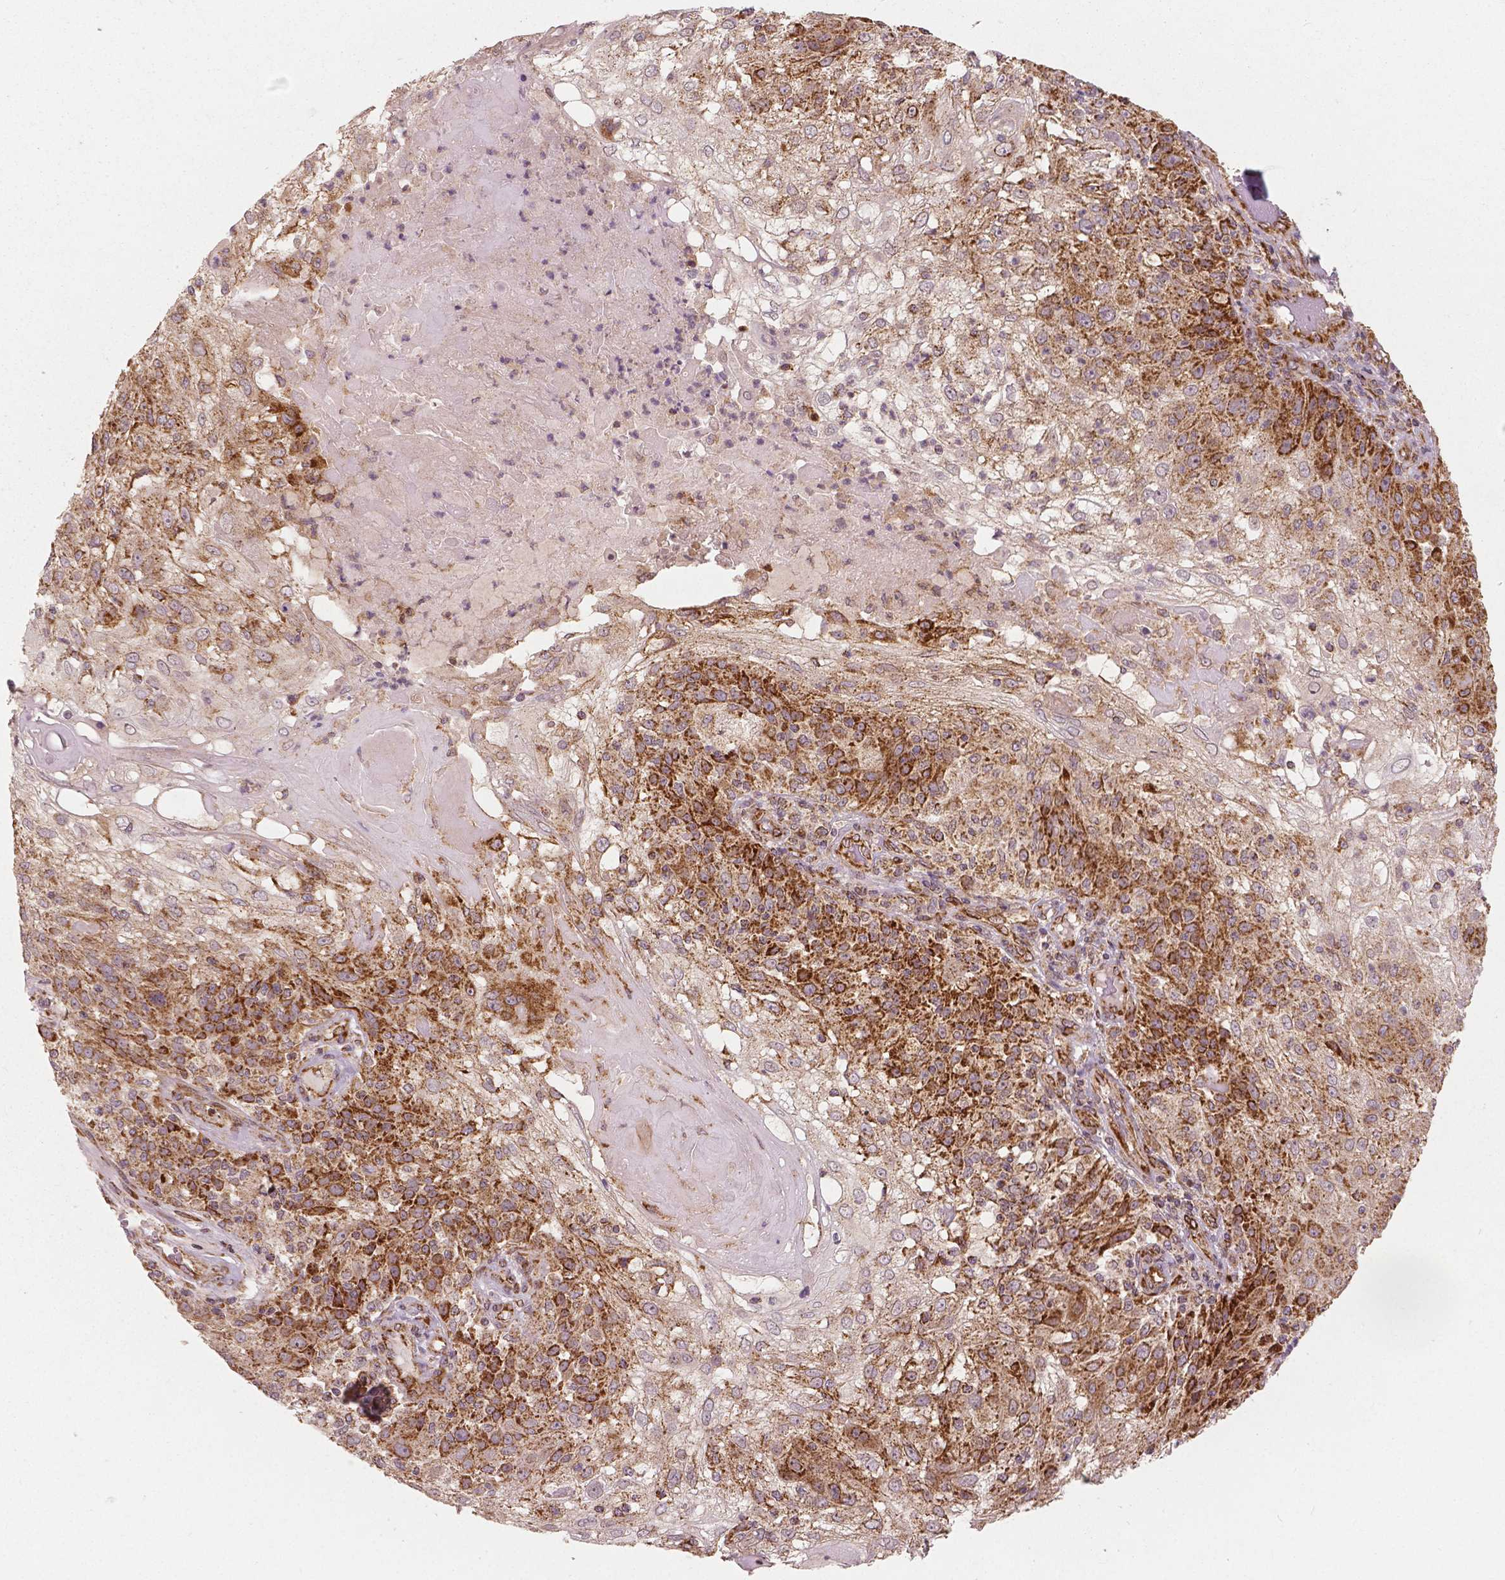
{"staining": {"intensity": "strong", "quantity": "25%-75%", "location": "cytoplasmic/membranous"}, "tissue": "skin cancer", "cell_type": "Tumor cells", "image_type": "cancer", "snomed": [{"axis": "morphology", "description": "Normal tissue, NOS"}, {"axis": "morphology", "description": "Squamous cell carcinoma, NOS"}, {"axis": "topography", "description": "Skin"}], "caption": "Immunohistochemistry image of neoplastic tissue: skin cancer (squamous cell carcinoma) stained using immunohistochemistry shows high levels of strong protein expression localized specifically in the cytoplasmic/membranous of tumor cells, appearing as a cytoplasmic/membranous brown color.", "gene": "PGAM5", "patient": {"sex": "female", "age": 83}}